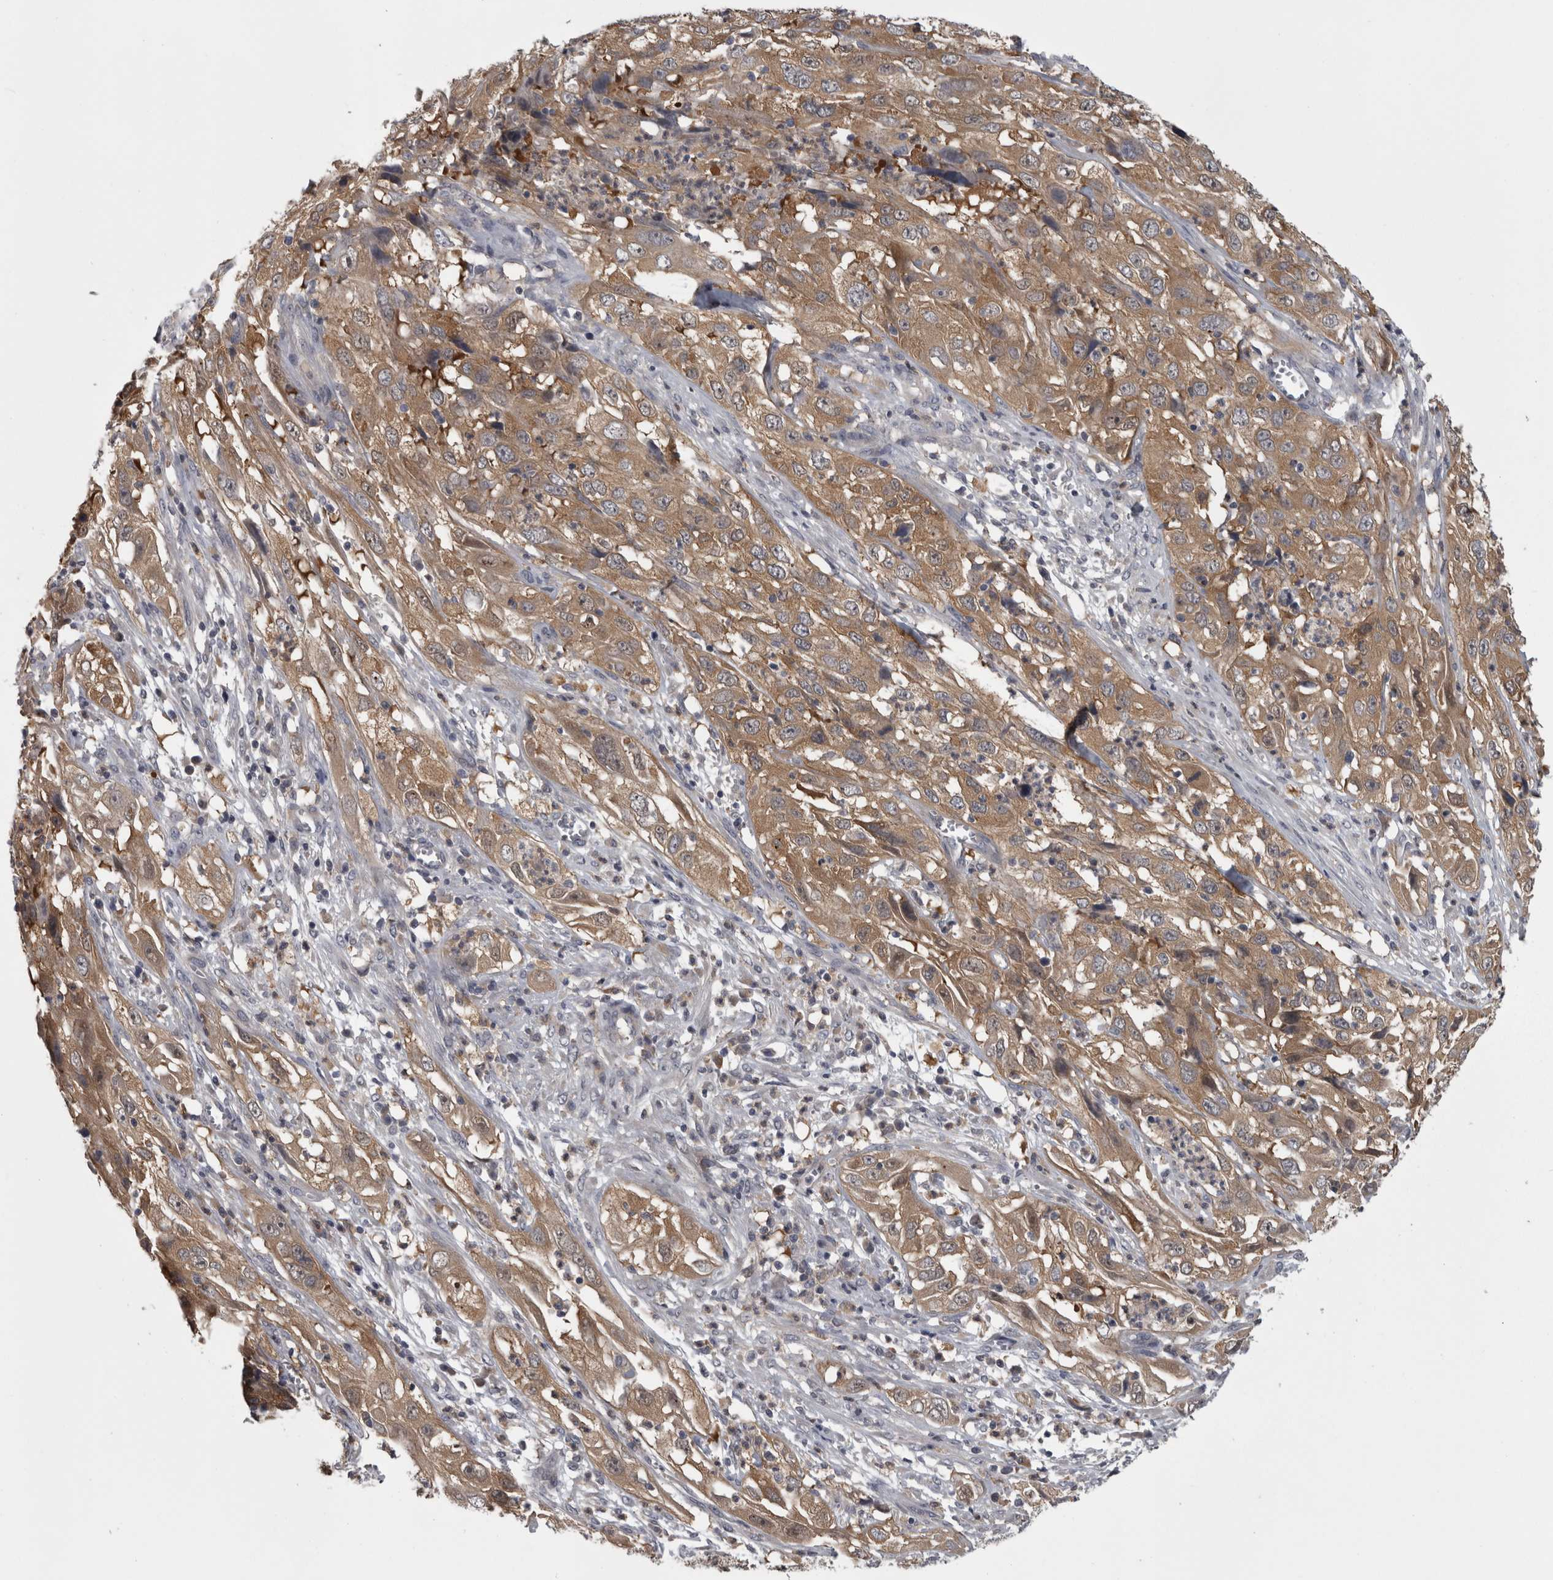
{"staining": {"intensity": "moderate", "quantity": ">75%", "location": "cytoplasmic/membranous"}, "tissue": "cervical cancer", "cell_type": "Tumor cells", "image_type": "cancer", "snomed": [{"axis": "morphology", "description": "Squamous cell carcinoma, NOS"}, {"axis": "topography", "description": "Cervix"}], "caption": "Human squamous cell carcinoma (cervical) stained for a protein (brown) displays moderate cytoplasmic/membranous positive staining in approximately >75% of tumor cells.", "gene": "PRKCI", "patient": {"sex": "female", "age": 32}}